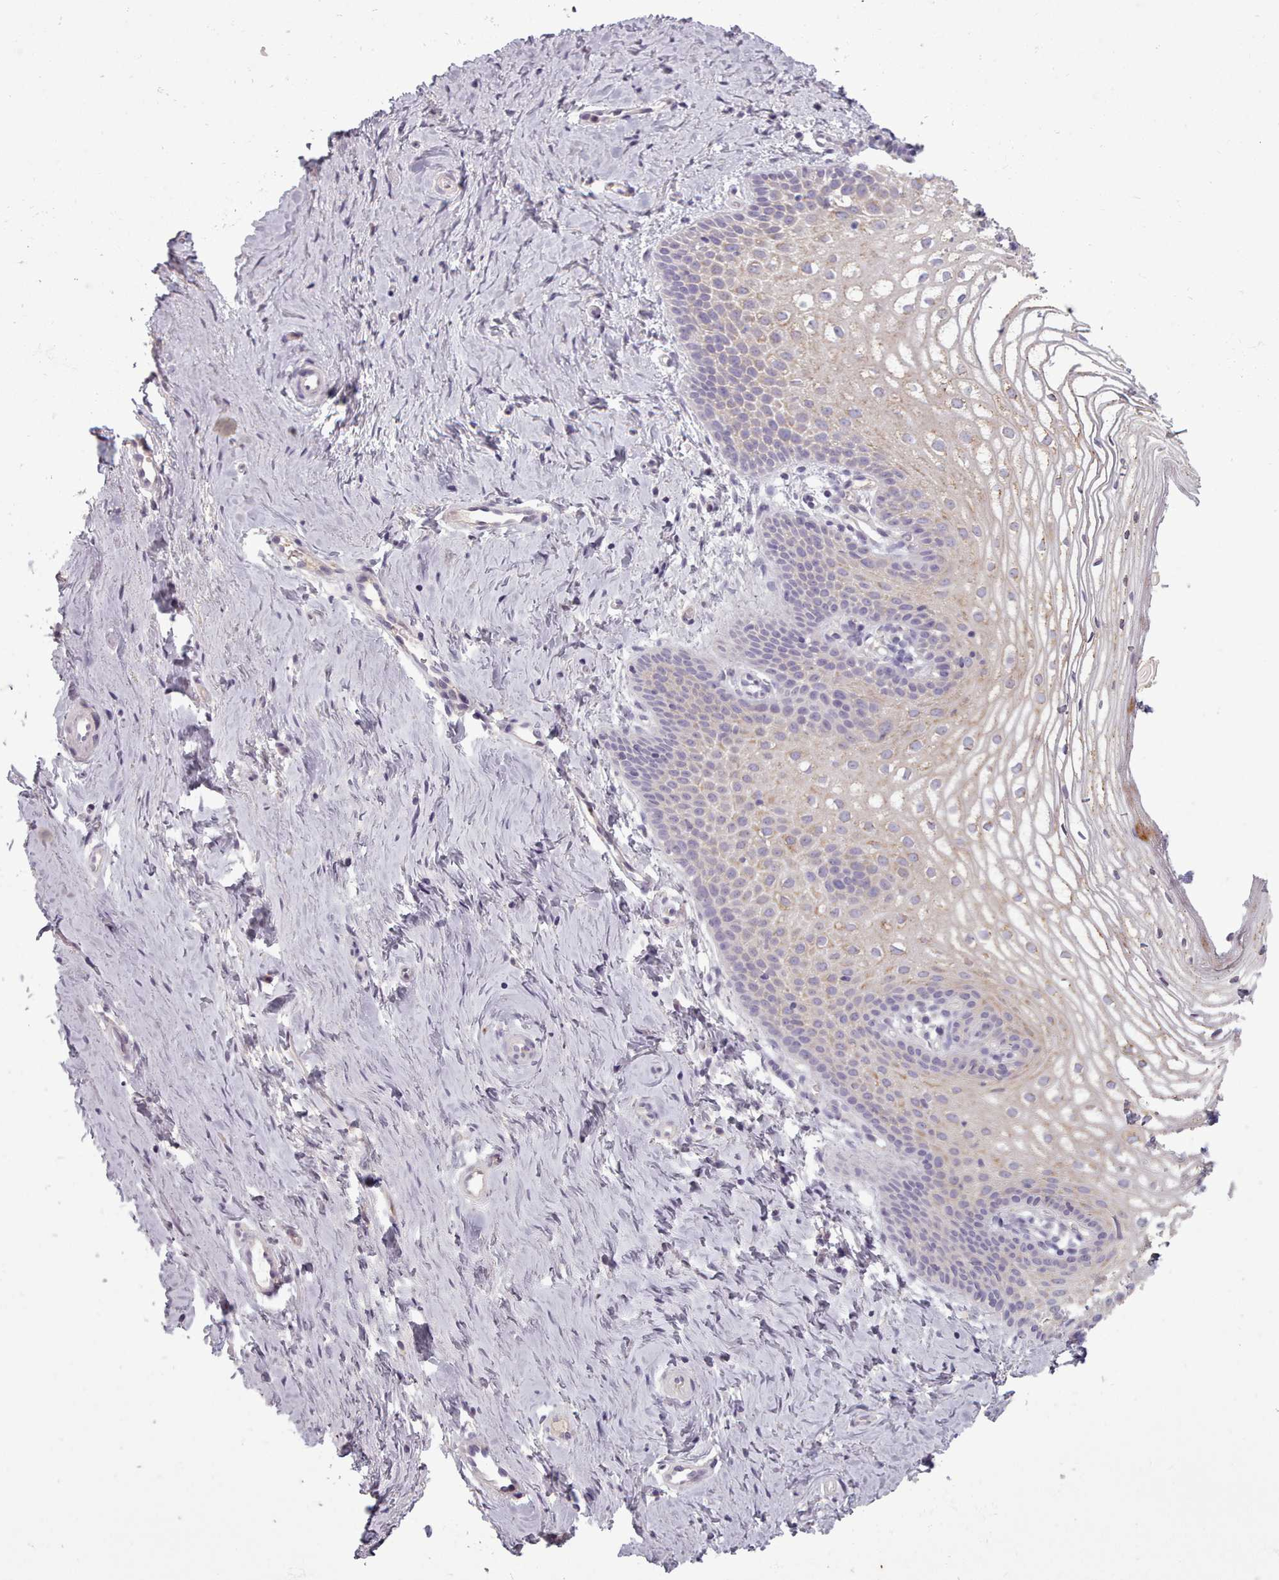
{"staining": {"intensity": "moderate", "quantity": "25%-75%", "location": "cytoplasmic/membranous"}, "tissue": "vagina", "cell_type": "Squamous epithelial cells", "image_type": "normal", "snomed": [{"axis": "morphology", "description": "Normal tissue, NOS"}, {"axis": "topography", "description": "Vagina"}], "caption": "This histopathology image shows unremarkable vagina stained with immunohistochemistry to label a protein in brown. The cytoplasmic/membranous of squamous epithelial cells show moderate positivity for the protein. Nuclei are counter-stained blue.", "gene": "LAPTM5", "patient": {"sex": "female", "age": 56}}